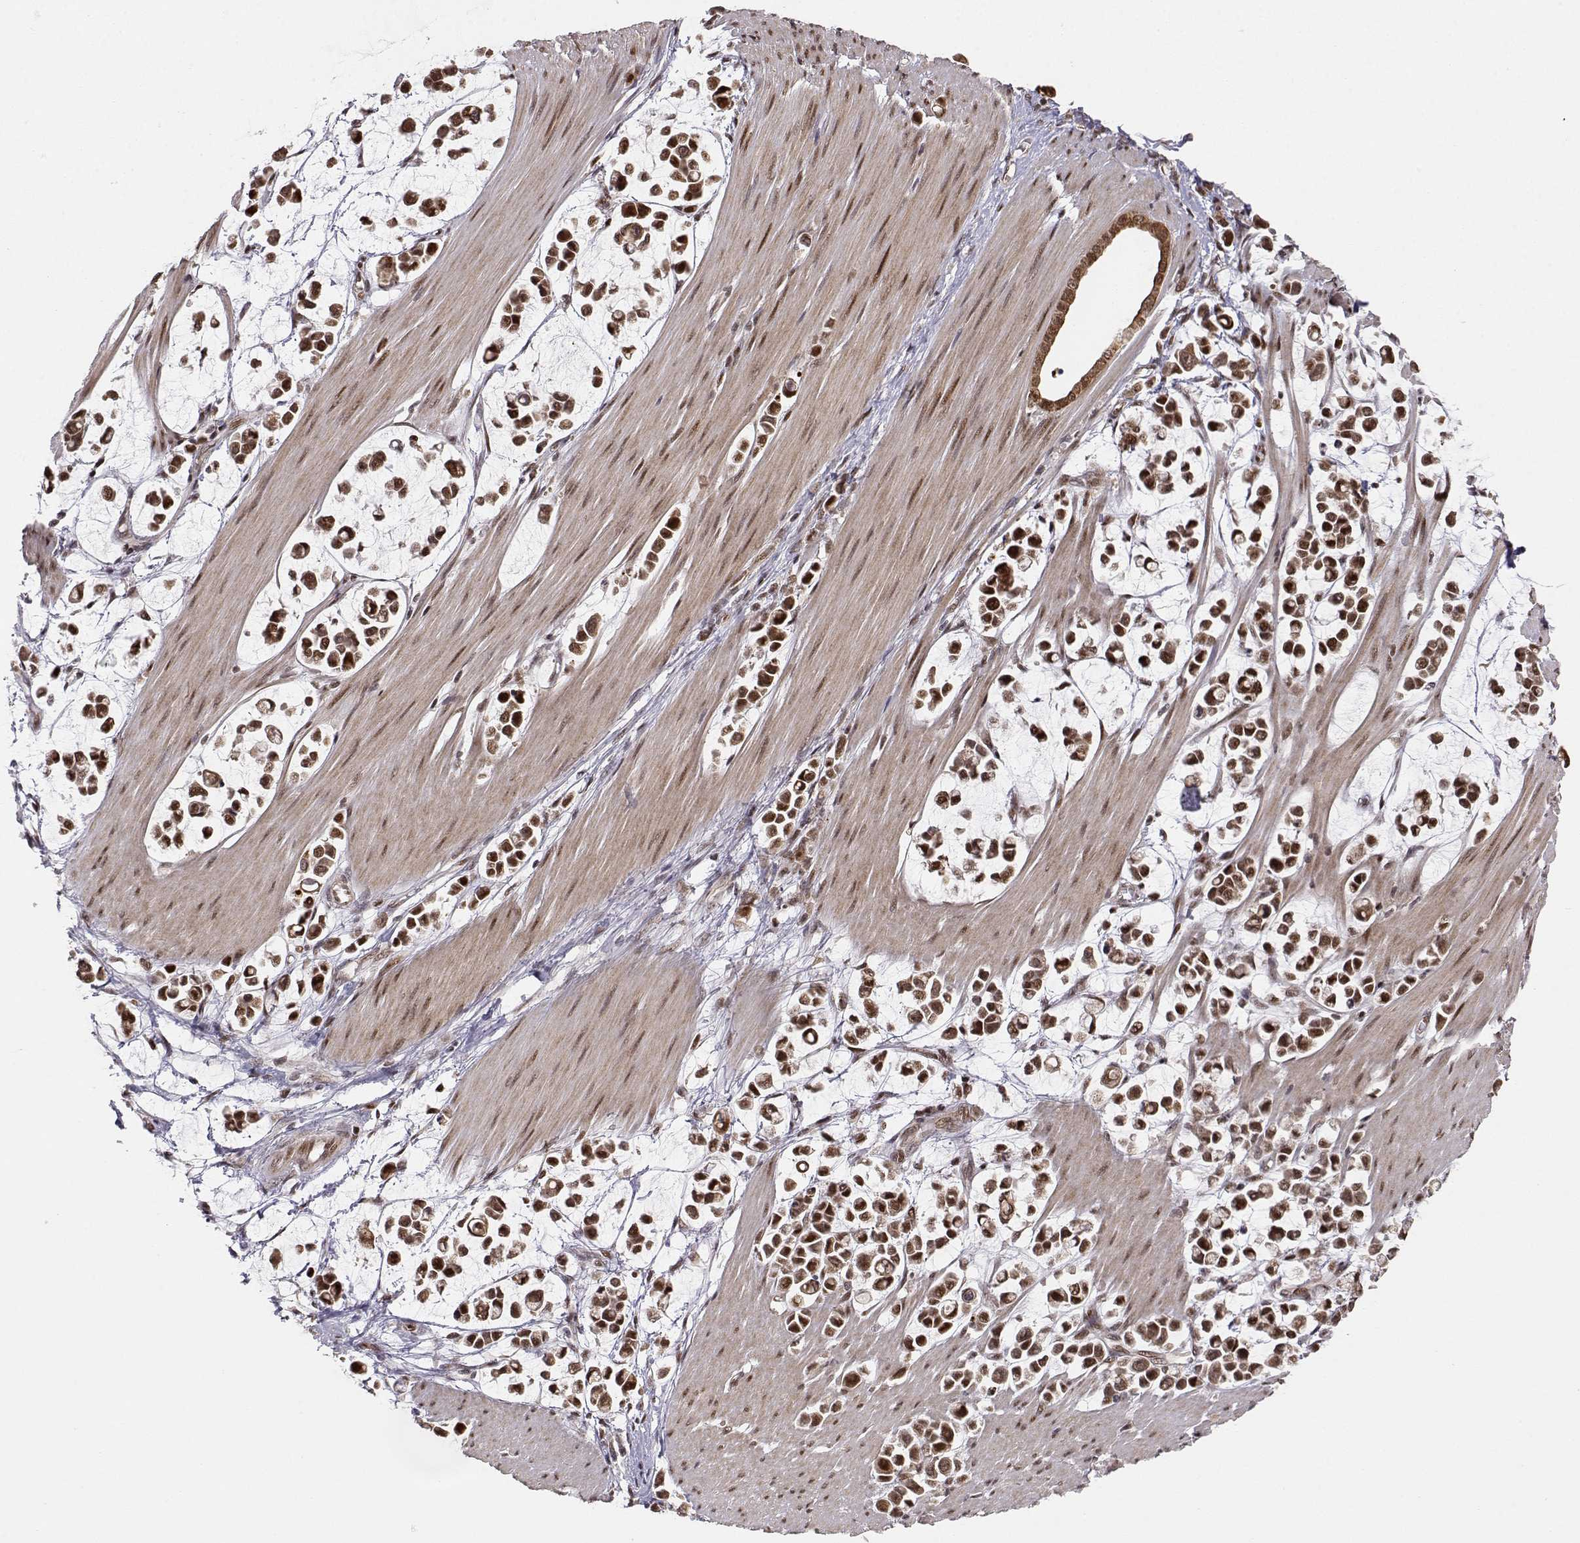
{"staining": {"intensity": "strong", "quantity": ">75%", "location": "cytoplasmic/membranous,nuclear"}, "tissue": "stomach cancer", "cell_type": "Tumor cells", "image_type": "cancer", "snomed": [{"axis": "morphology", "description": "Adenocarcinoma, NOS"}, {"axis": "topography", "description": "Stomach"}], "caption": "Tumor cells exhibit high levels of strong cytoplasmic/membranous and nuclear positivity in about >75% of cells in stomach cancer (adenocarcinoma).", "gene": "BRCA1", "patient": {"sex": "male", "age": 82}}